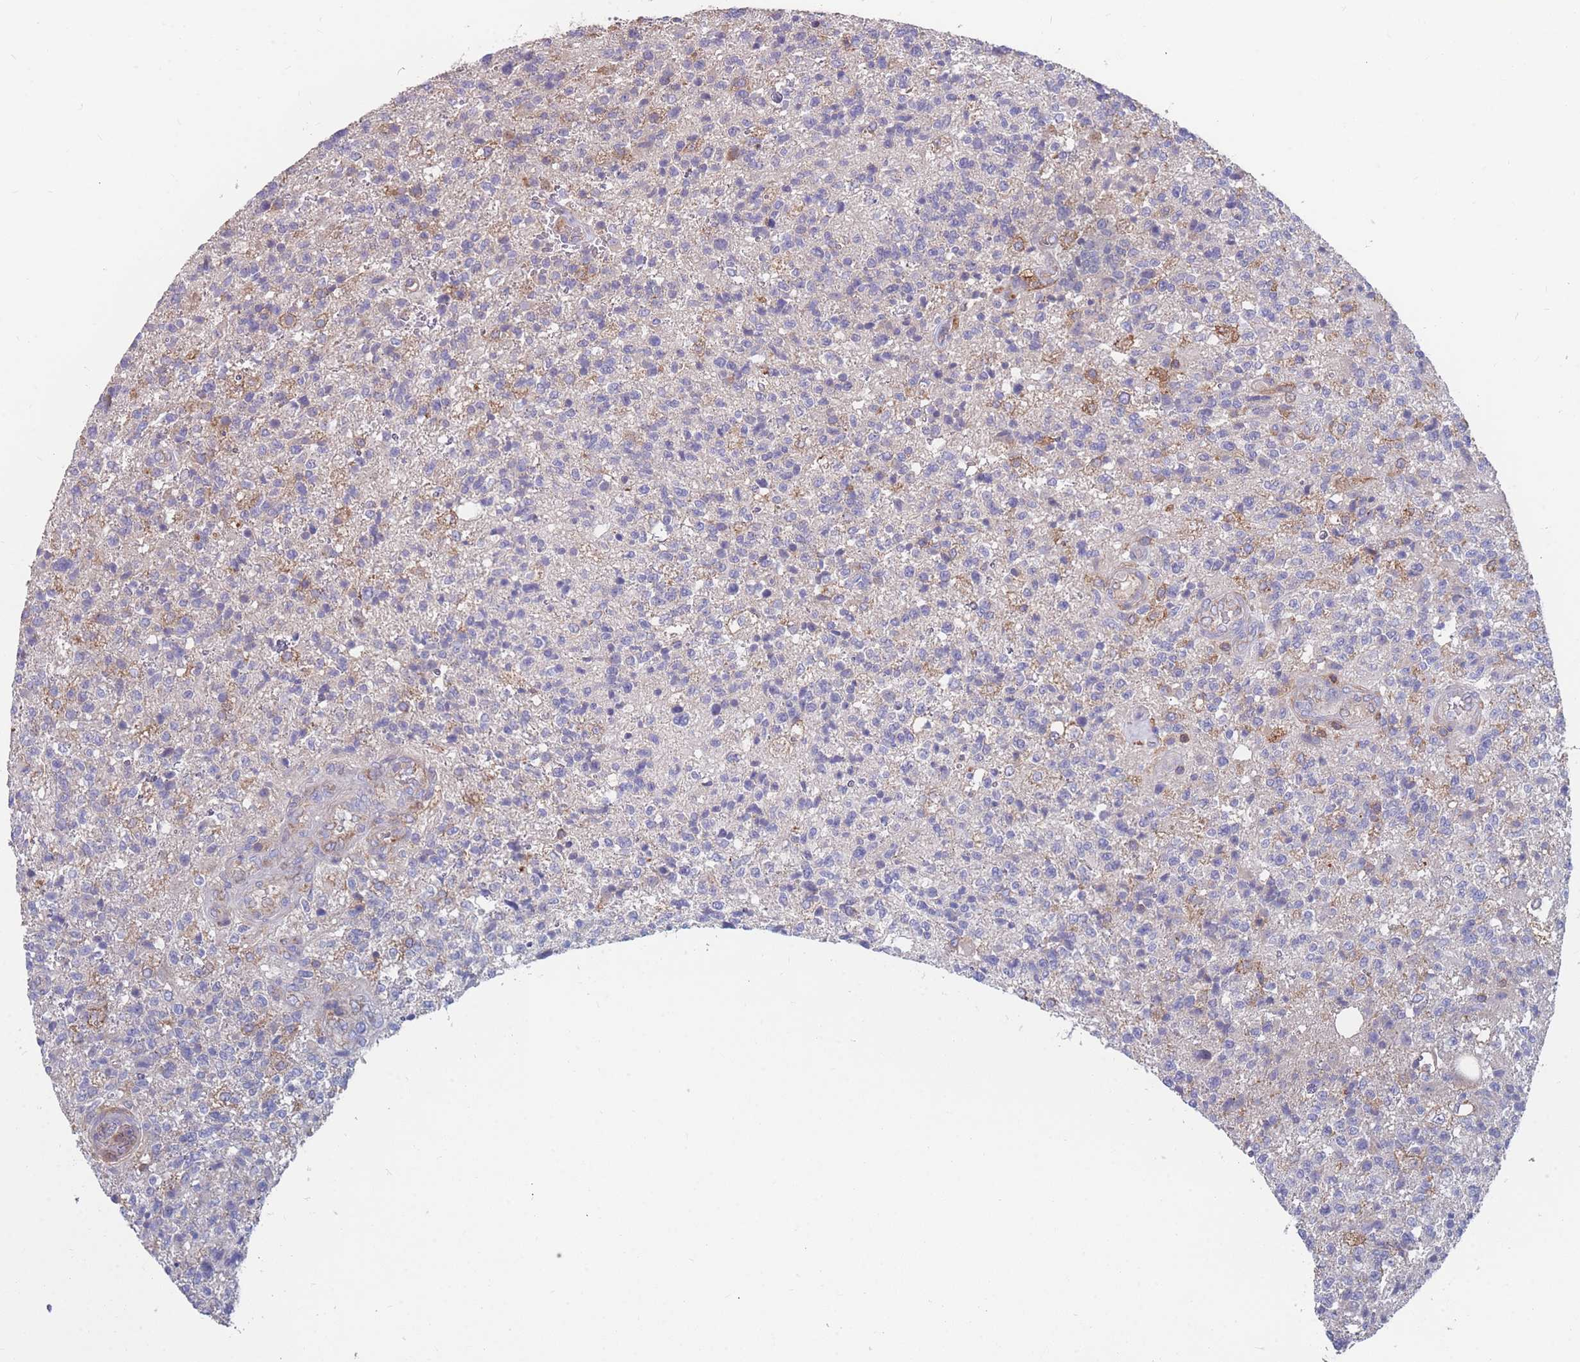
{"staining": {"intensity": "negative", "quantity": "none", "location": "none"}, "tissue": "glioma", "cell_type": "Tumor cells", "image_type": "cancer", "snomed": [{"axis": "morphology", "description": "Glioma, malignant, High grade"}, {"axis": "topography", "description": "Brain"}], "caption": "IHC histopathology image of neoplastic tissue: glioma stained with DAB shows no significant protein positivity in tumor cells.", "gene": "CD33", "patient": {"sex": "male", "age": 56}}